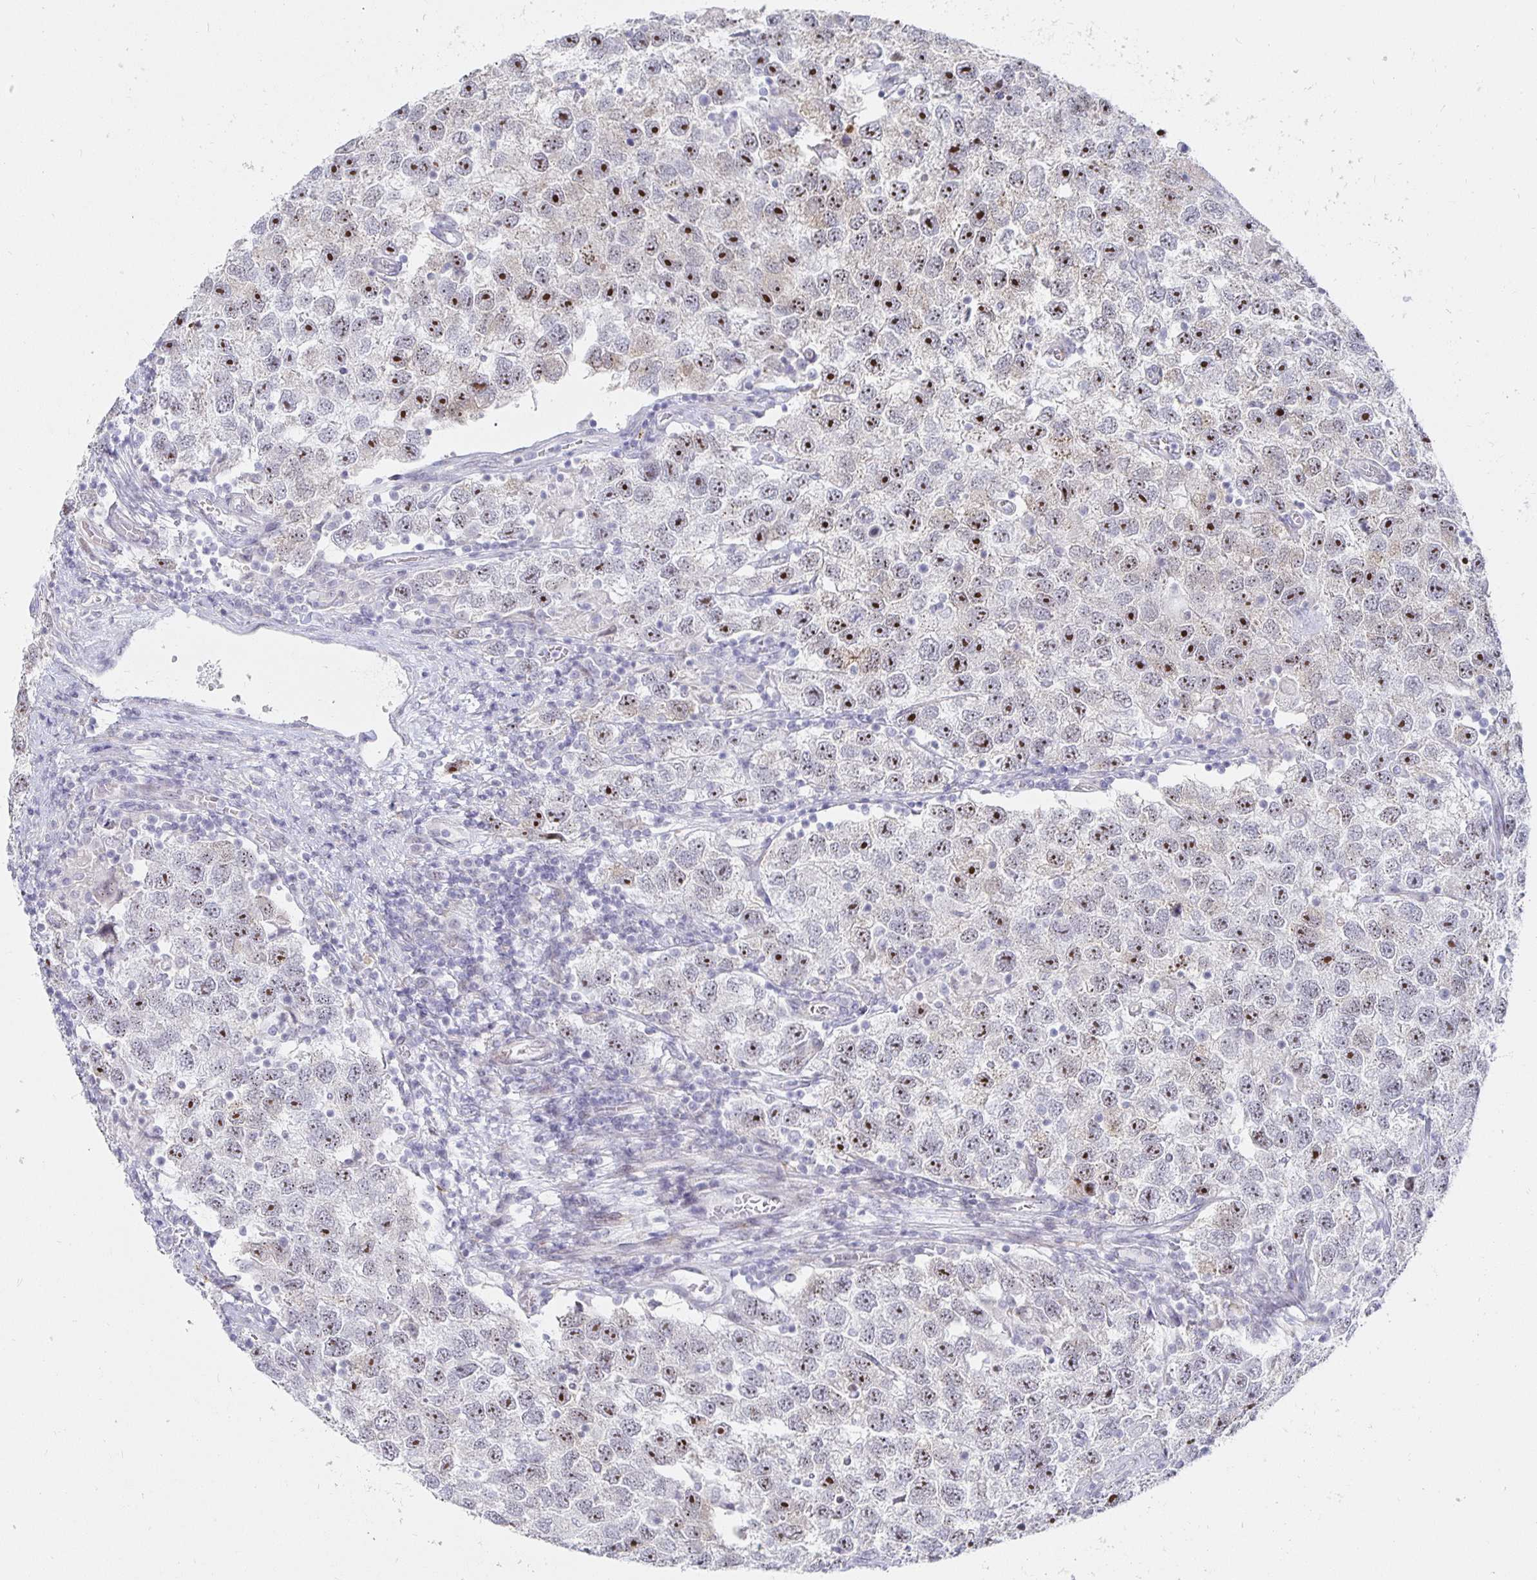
{"staining": {"intensity": "strong", "quantity": "25%-75%", "location": "nuclear"}, "tissue": "testis cancer", "cell_type": "Tumor cells", "image_type": "cancer", "snomed": [{"axis": "morphology", "description": "Seminoma, NOS"}, {"axis": "topography", "description": "Testis"}], "caption": "The photomicrograph exhibits immunohistochemical staining of testis cancer (seminoma). There is strong nuclear expression is identified in approximately 25%-75% of tumor cells.", "gene": "S100G", "patient": {"sex": "male", "age": 26}}